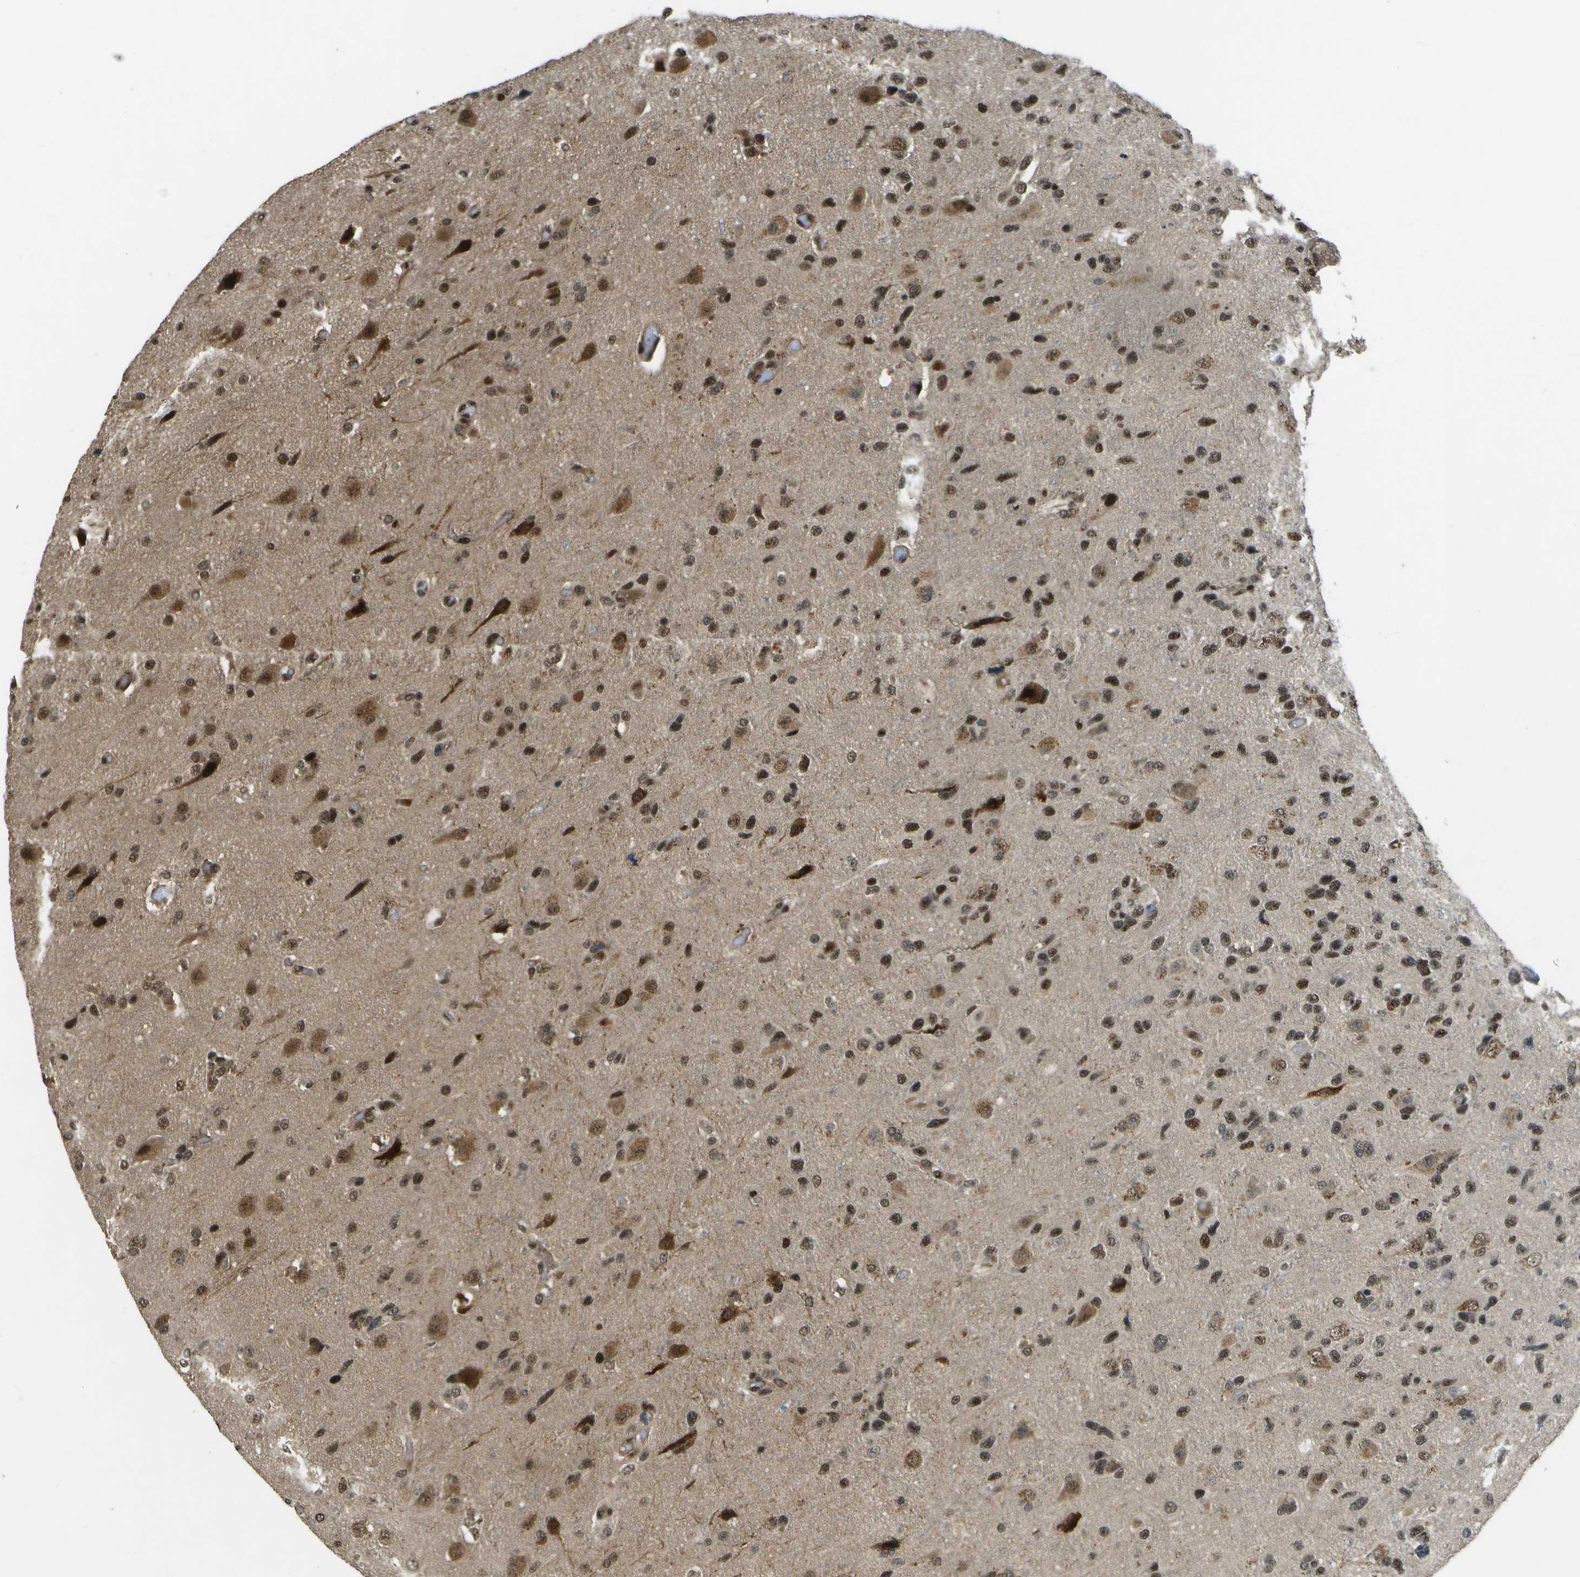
{"staining": {"intensity": "strong", "quantity": ">75%", "location": "nuclear"}, "tissue": "glioma", "cell_type": "Tumor cells", "image_type": "cancer", "snomed": [{"axis": "morphology", "description": "Glioma, malignant, High grade"}, {"axis": "topography", "description": "Brain"}], "caption": "A histopathology image of human glioma stained for a protein displays strong nuclear brown staining in tumor cells.", "gene": "GANC", "patient": {"sex": "female", "age": 58}}